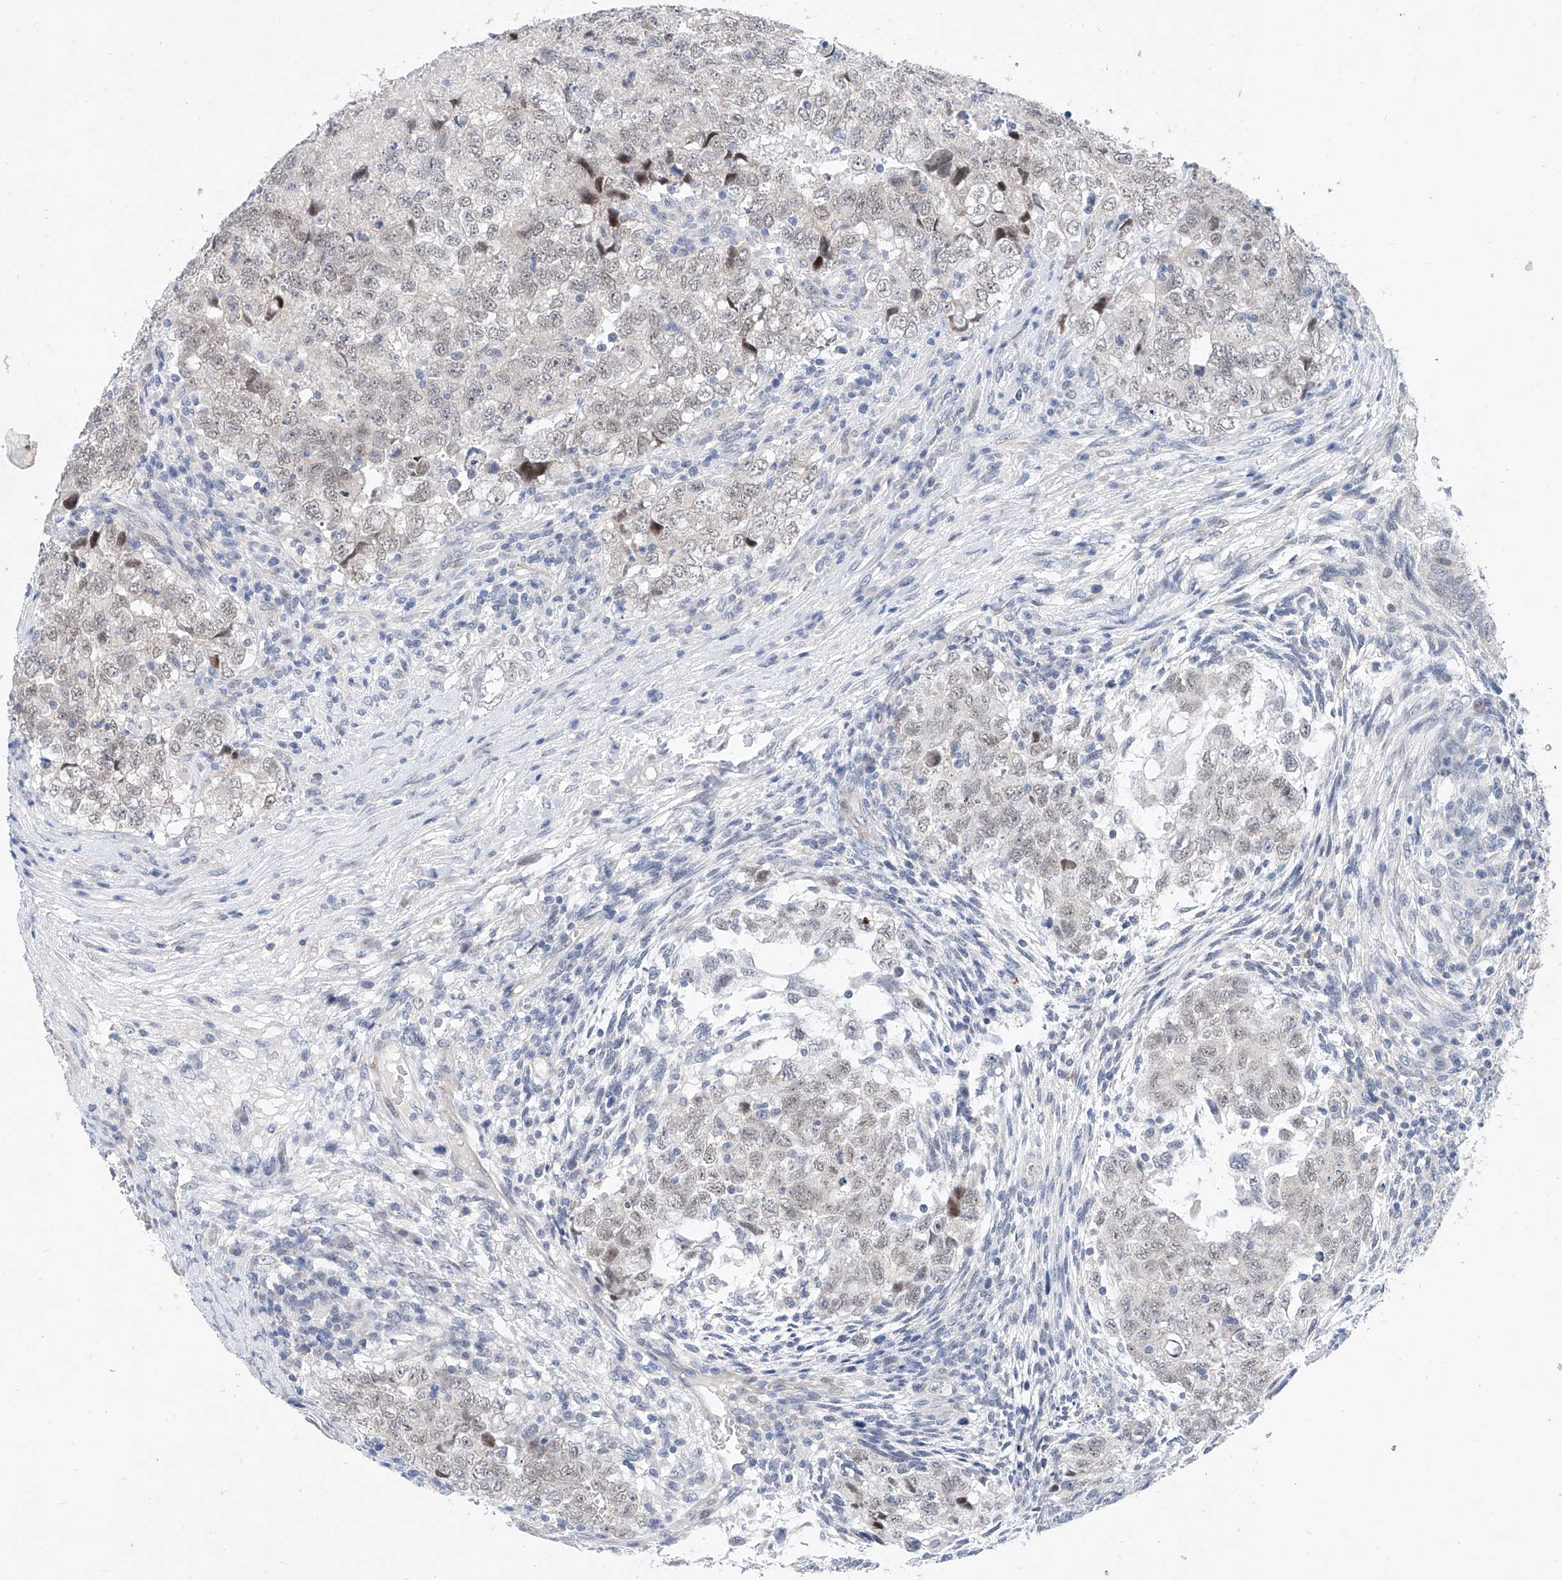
{"staining": {"intensity": "weak", "quantity": ">75%", "location": "nuclear"}, "tissue": "testis cancer", "cell_type": "Tumor cells", "image_type": "cancer", "snomed": [{"axis": "morphology", "description": "Carcinoma, Embryonal, NOS"}, {"axis": "topography", "description": "Testis"}], "caption": "Immunohistochemistry histopathology image of neoplastic tissue: testis cancer (embryonal carcinoma) stained using IHC demonstrates low levels of weak protein expression localized specifically in the nuclear of tumor cells, appearing as a nuclear brown color.", "gene": "BPTF", "patient": {"sex": "male", "age": 37}}